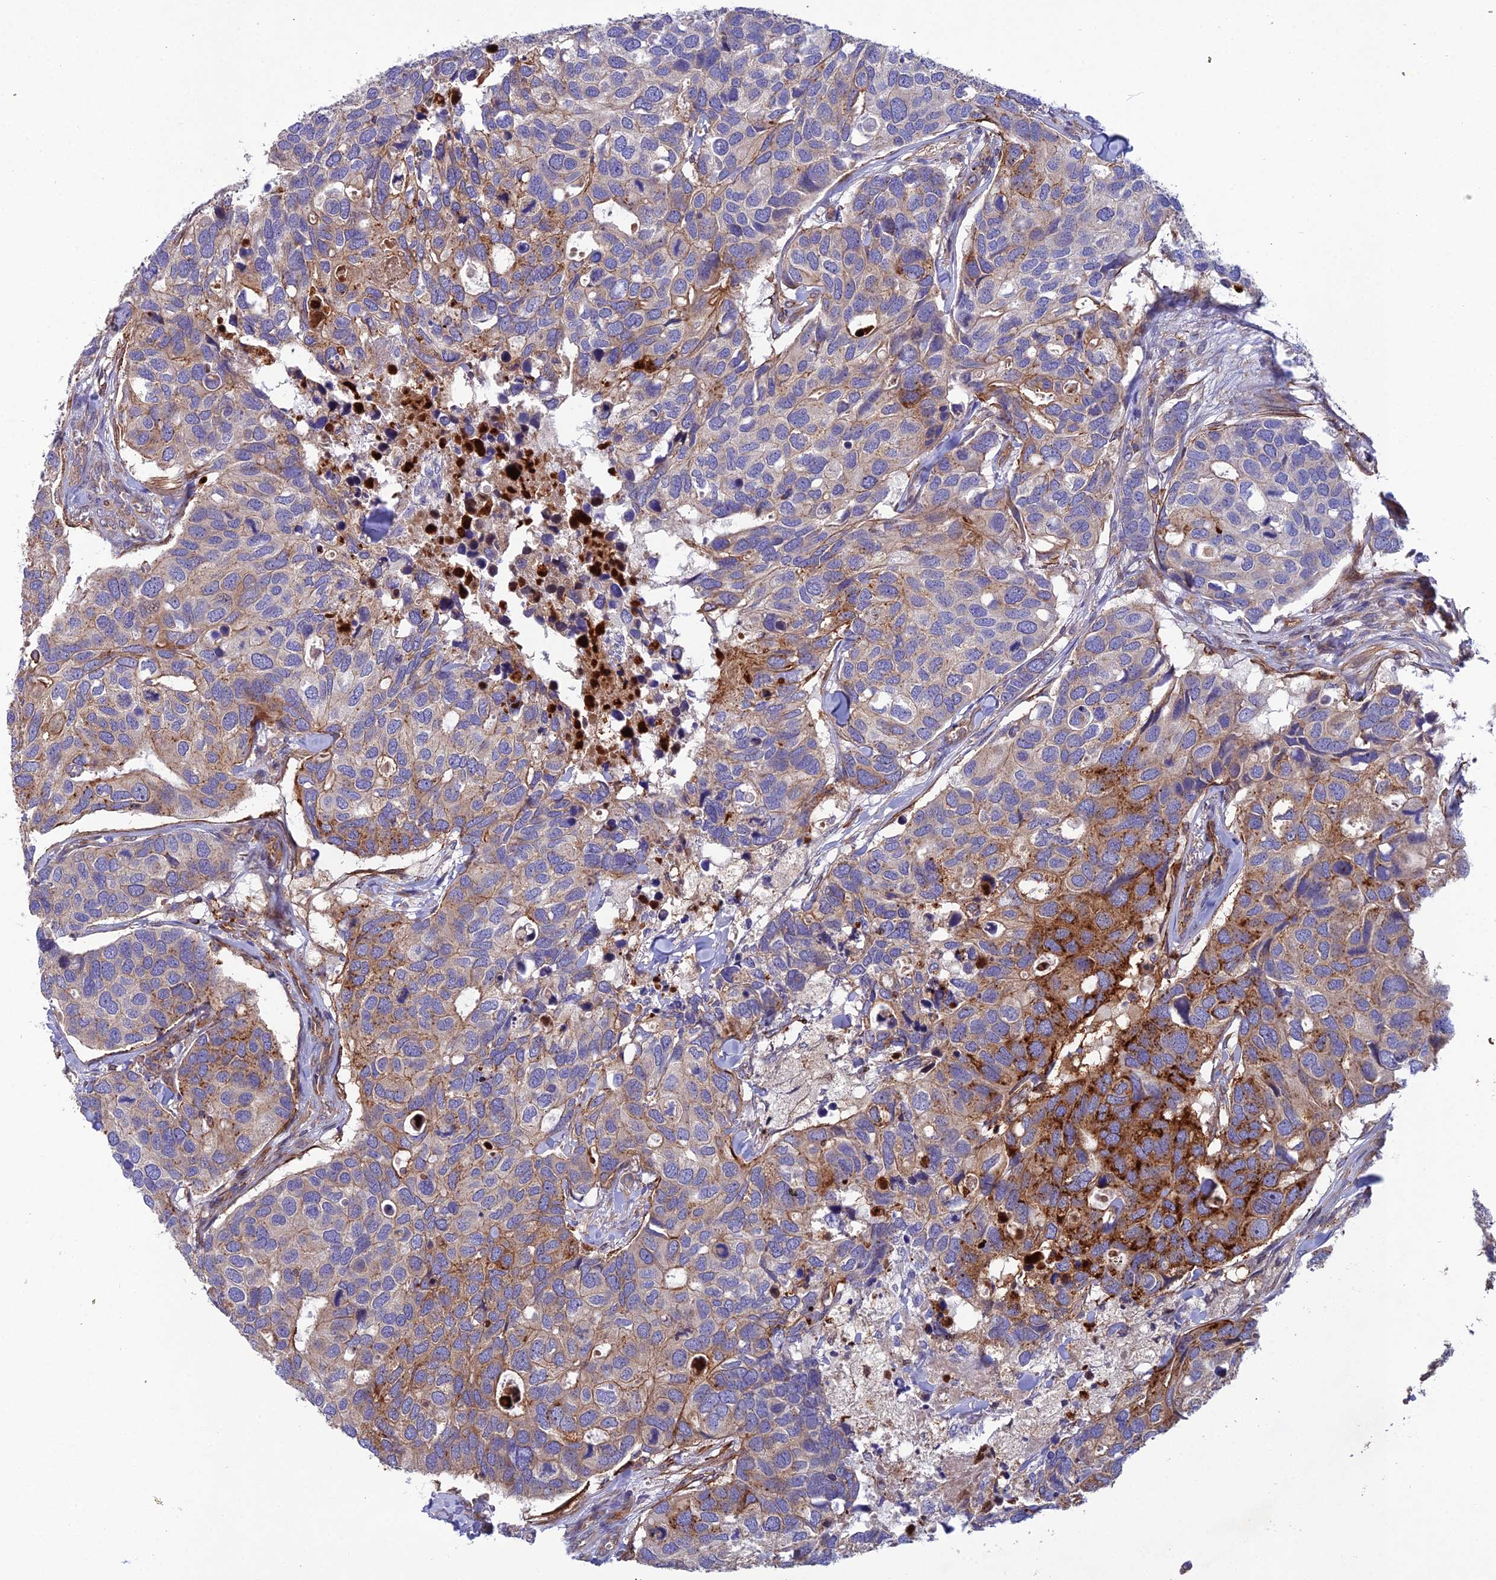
{"staining": {"intensity": "strong", "quantity": "<25%", "location": "cytoplasmic/membranous"}, "tissue": "breast cancer", "cell_type": "Tumor cells", "image_type": "cancer", "snomed": [{"axis": "morphology", "description": "Duct carcinoma"}, {"axis": "topography", "description": "Breast"}], "caption": "Immunohistochemistry (IHC) micrograph of neoplastic tissue: breast cancer (invasive ductal carcinoma) stained using immunohistochemistry demonstrates medium levels of strong protein expression localized specifically in the cytoplasmic/membranous of tumor cells, appearing as a cytoplasmic/membranous brown color.", "gene": "RALGAPA2", "patient": {"sex": "female", "age": 83}}